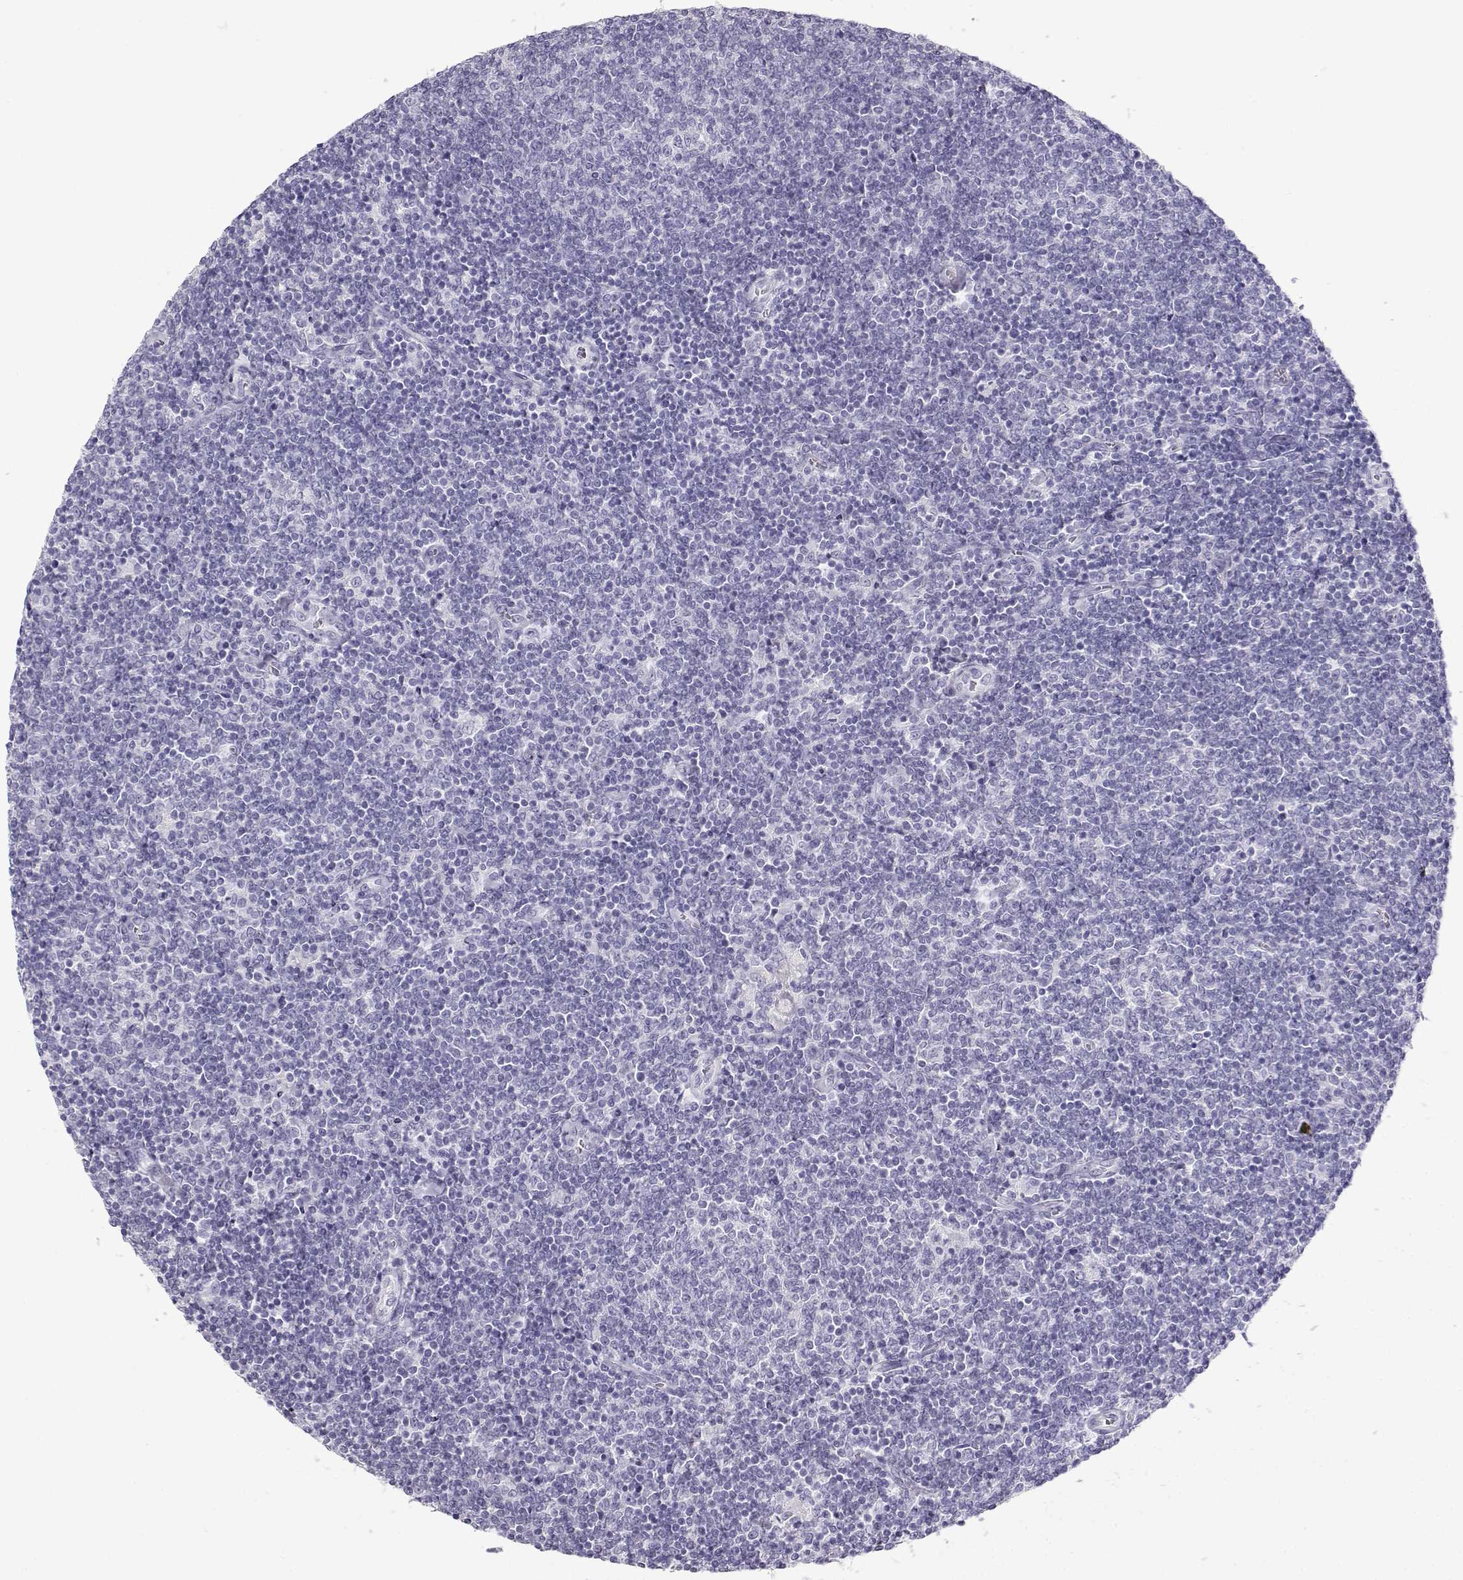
{"staining": {"intensity": "negative", "quantity": "none", "location": "none"}, "tissue": "lymphoma", "cell_type": "Tumor cells", "image_type": "cancer", "snomed": [{"axis": "morphology", "description": "Malignant lymphoma, non-Hodgkin's type, Low grade"}, {"axis": "topography", "description": "Lymph node"}], "caption": "Immunohistochemistry histopathology image of lymphoma stained for a protein (brown), which exhibits no staining in tumor cells. The staining is performed using DAB brown chromogen with nuclei counter-stained in using hematoxylin.", "gene": "TKTL1", "patient": {"sex": "male", "age": 52}}